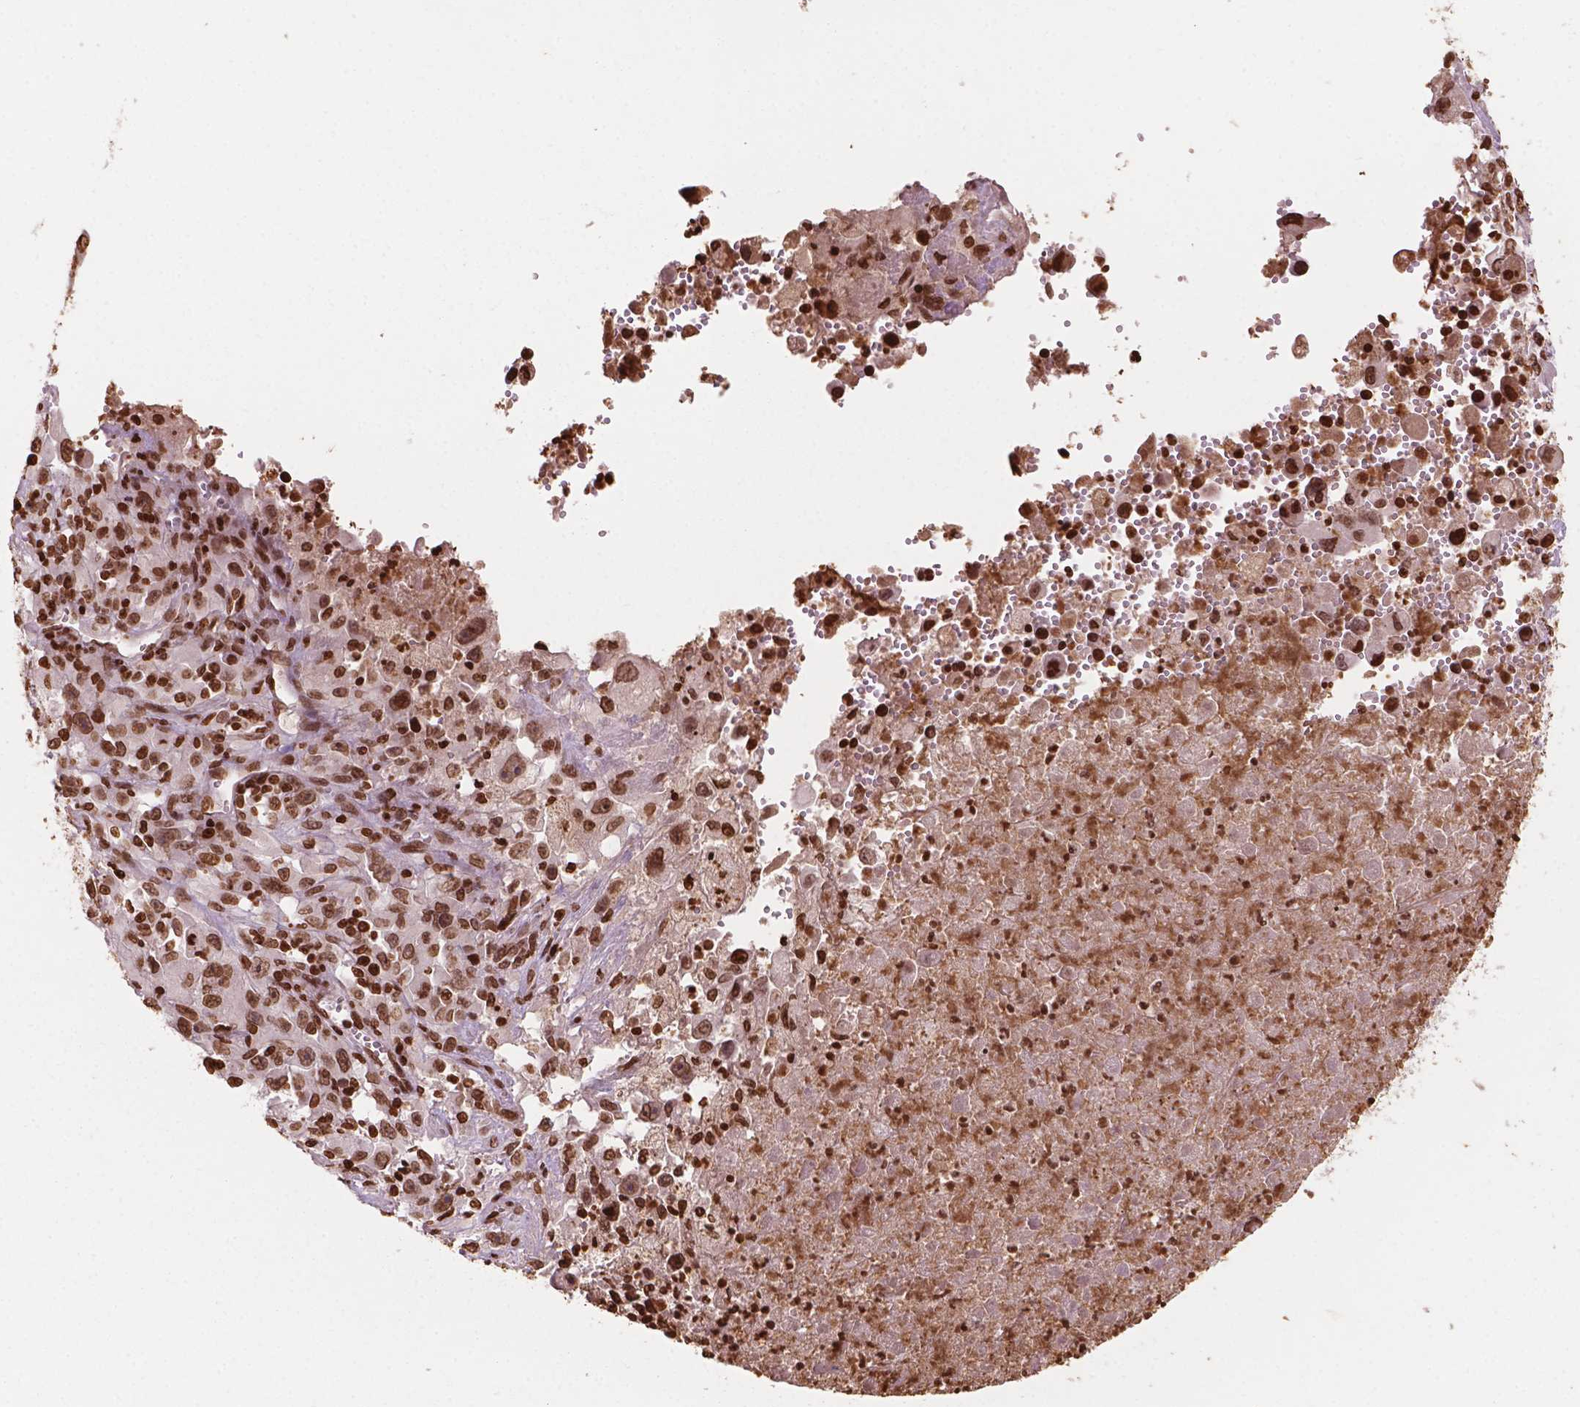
{"staining": {"intensity": "moderate", "quantity": ">75%", "location": "nuclear"}, "tissue": "melanoma", "cell_type": "Tumor cells", "image_type": "cancer", "snomed": [{"axis": "morphology", "description": "Malignant melanoma, Metastatic site"}, {"axis": "topography", "description": "Soft tissue"}], "caption": "Immunohistochemistry of malignant melanoma (metastatic site) displays medium levels of moderate nuclear expression in about >75% of tumor cells.", "gene": "H3C7", "patient": {"sex": "male", "age": 50}}